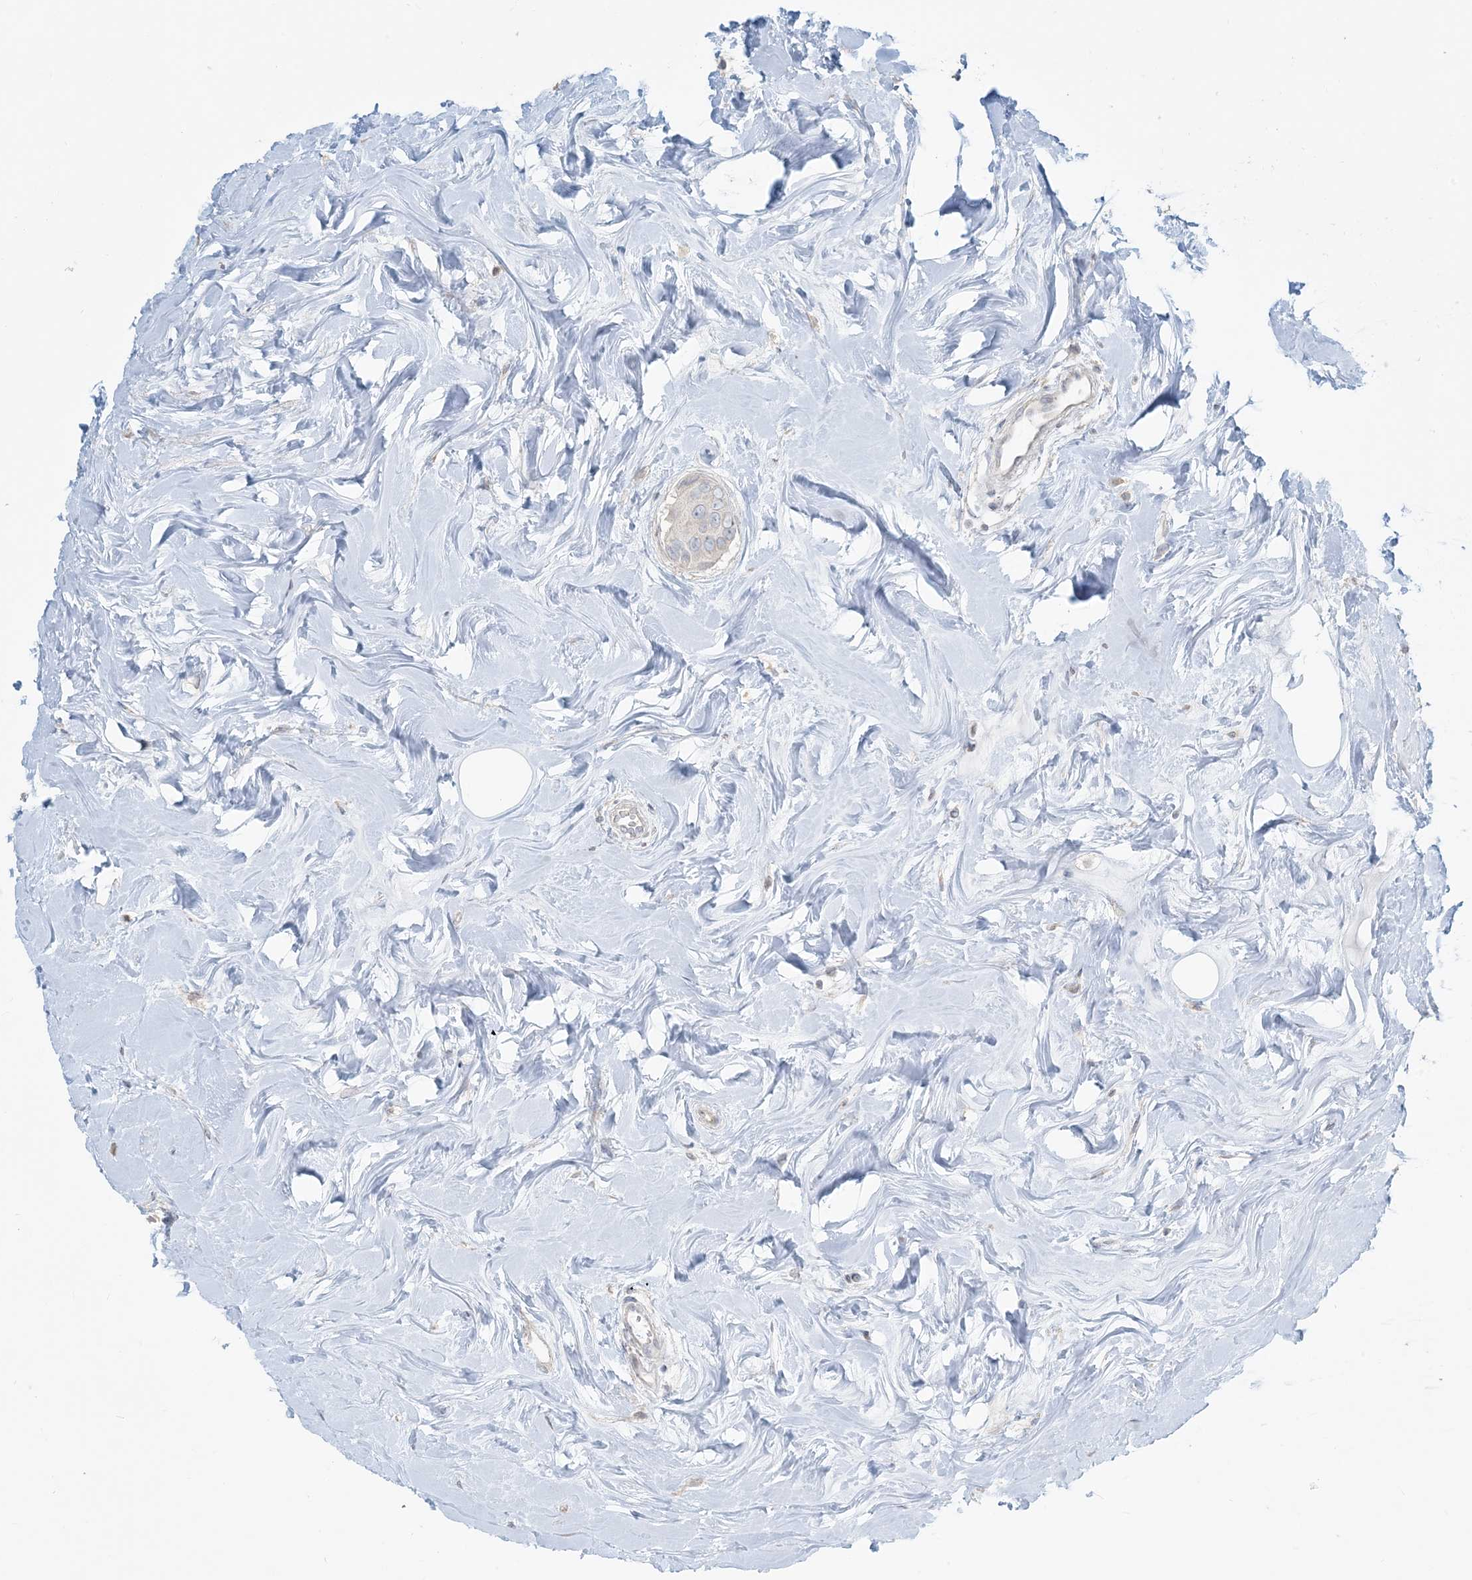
{"staining": {"intensity": "negative", "quantity": "none", "location": "none"}, "tissue": "breast cancer", "cell_type": "Tumor cells", "image_type": "cancer", "snomed": [{"axis": "morphology", "description": "Normal tissue, NOS"}, {"axis": "morphology", "description": "Duct carcinoma"}, {"axis": "topography", "description": "Breast"}], "caption": "Image shows no protein expression in tumor cells of intraductal carcinoma (breast) tissue.", "gene": "NPHS2", "patient": {"sex": "female", "age": 39}}